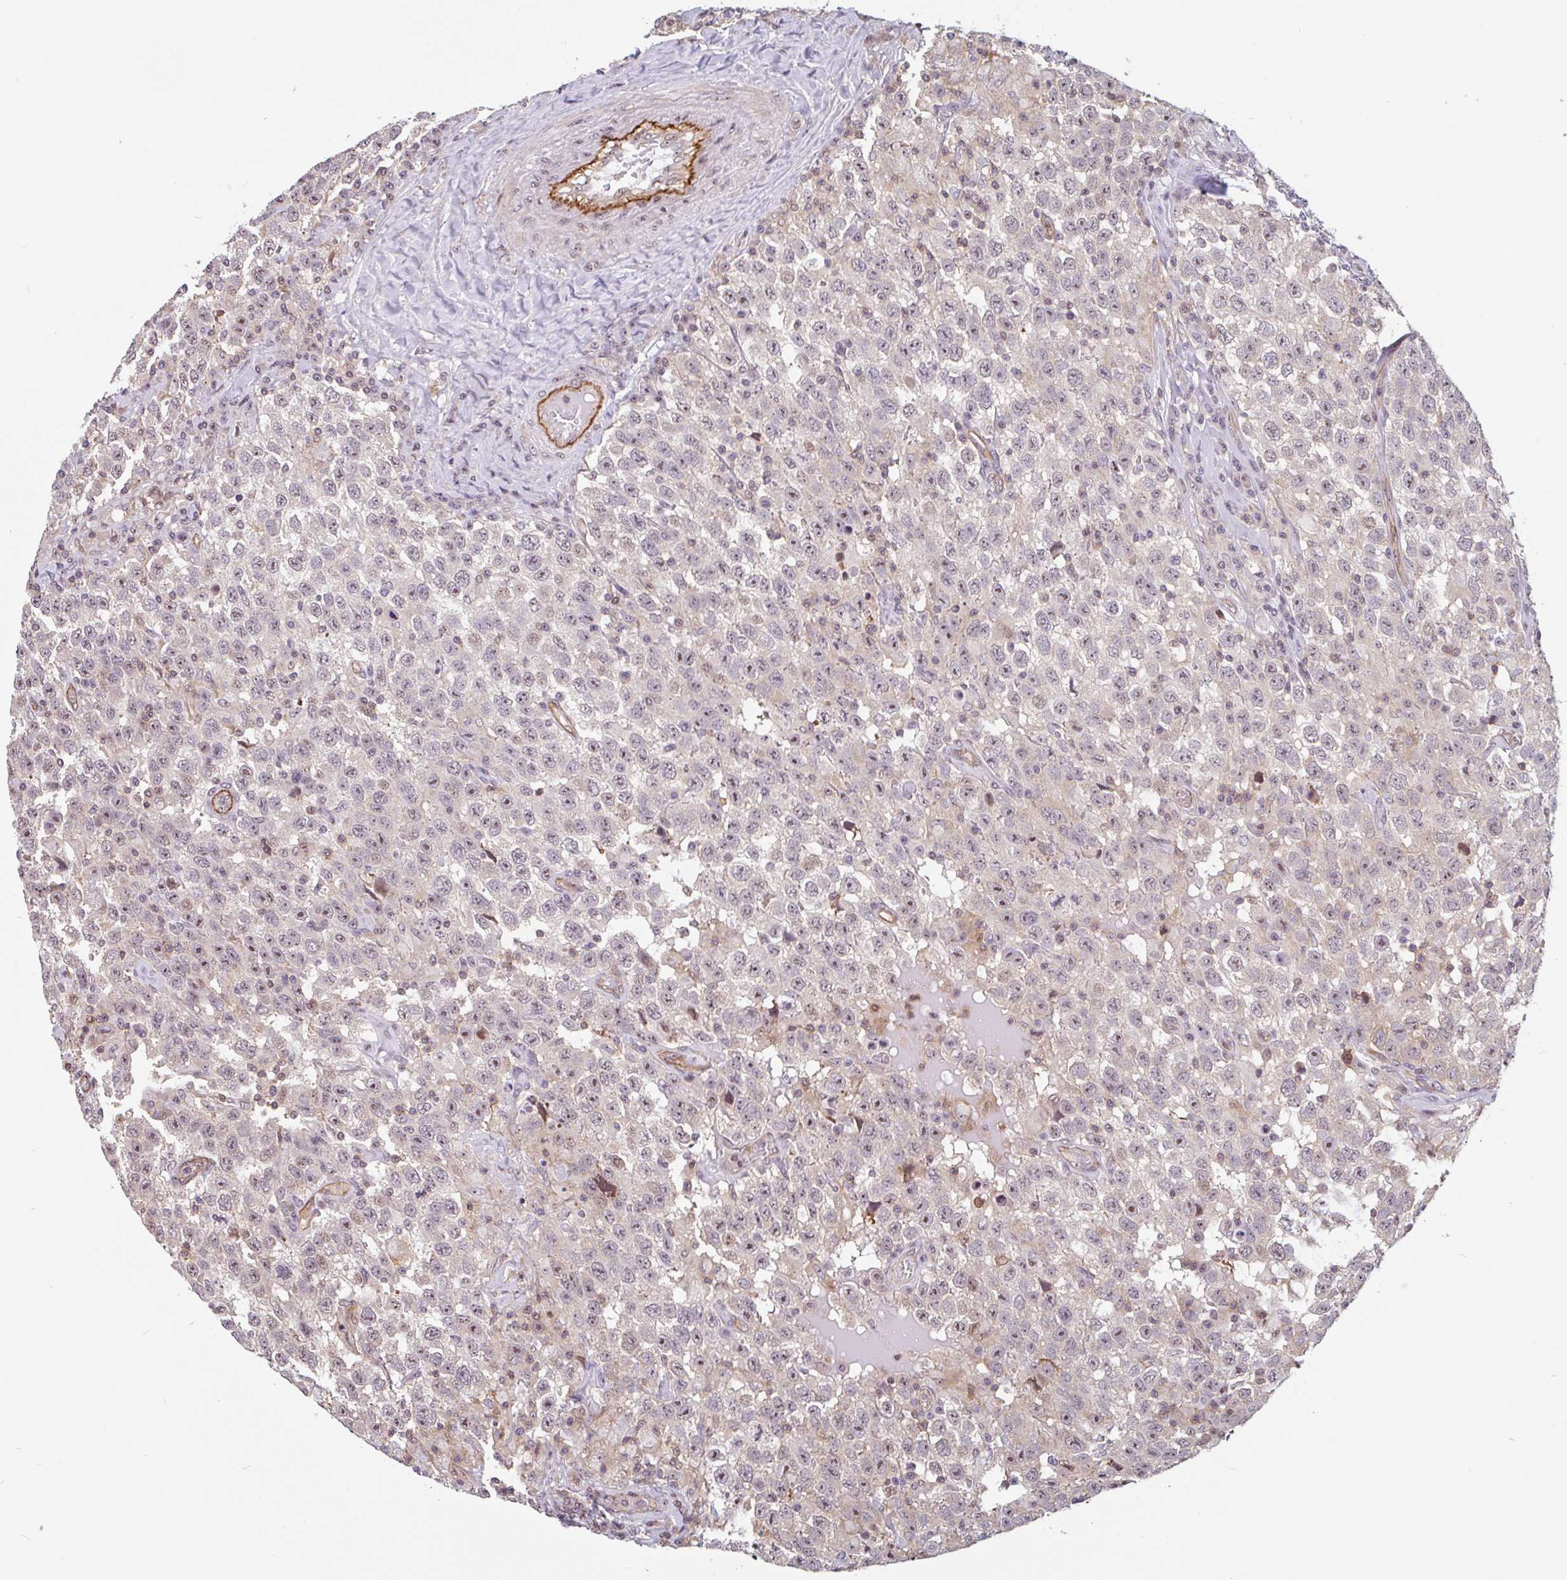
{"staining": {"intensity": "moderate", "quantity": "<25%", "location": "nuclear"}, "tissue": "testis cancer", "cell_type": "Tumor cells", "image_type": "cancer", "snomed": [{"axis": "morphology", "description": "Seminoma, NOS"}, {"axis": "topography", "description": "Testis"}], "caption": "A brown stain labels moderate nuclear expression of a protein in human testis cancer (seminoma) tumor cells.", "gene": "ZNF689", "patient": {"sex": "male", "age": 41}}